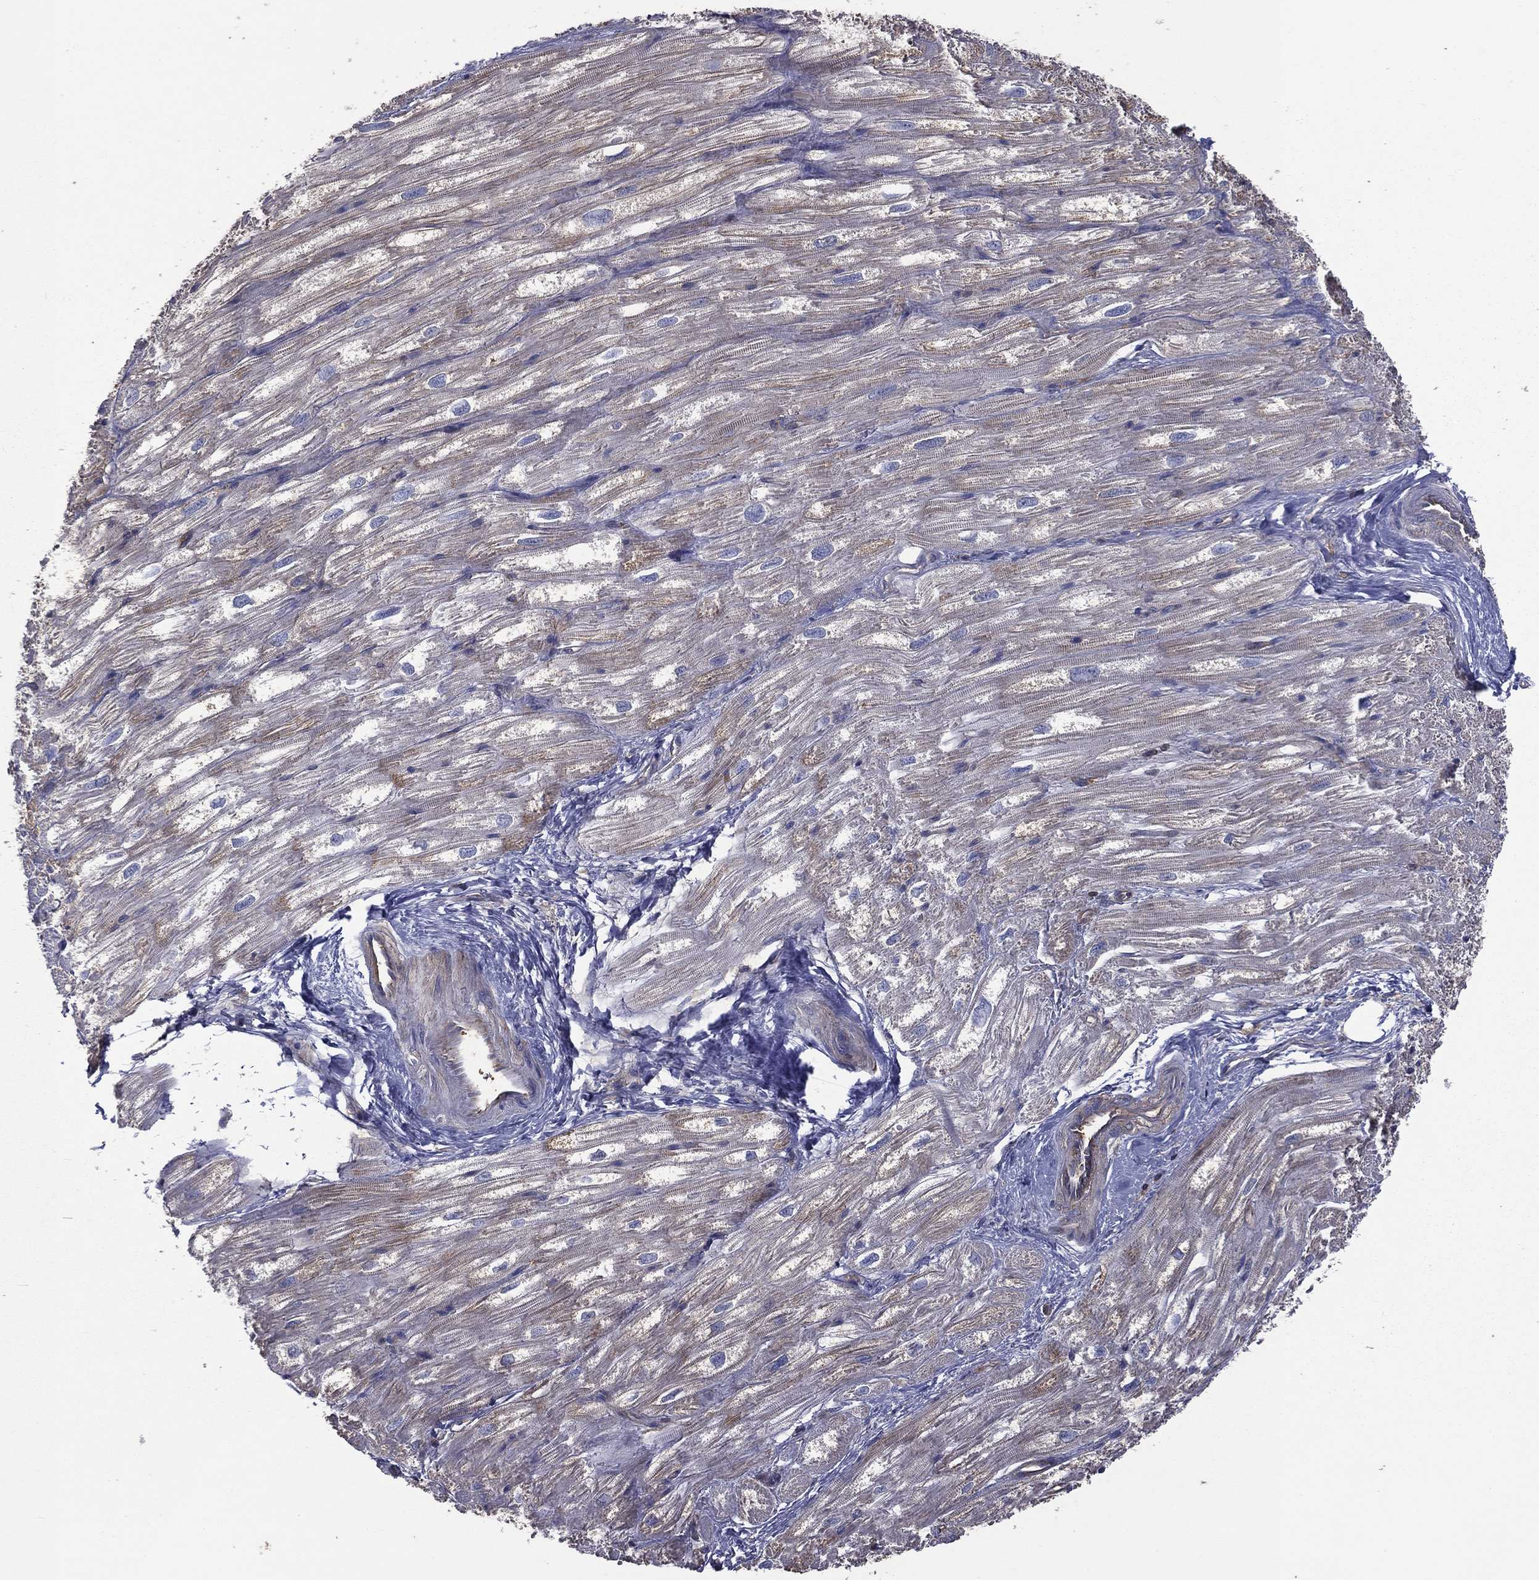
{"staining": {"intensity": "negative", "quantity": "none", "location": "none"}, "tissue": "heart muscle", "cell_type": "Cardiomyocytes", "image_type": "normal", "snomed": [{"axis": "morphology", "description": "Normal tissue, NOS"}, {"axis": "topography", "description": "Heart"}], "caption": "Cardiomyocytes show no significant staining in benign heart muscle. (DAB IHC visualized using brightfield microscopy, high magnification).", "gene": "SARS1", "patient": {"sex": "male", "age": 62}}